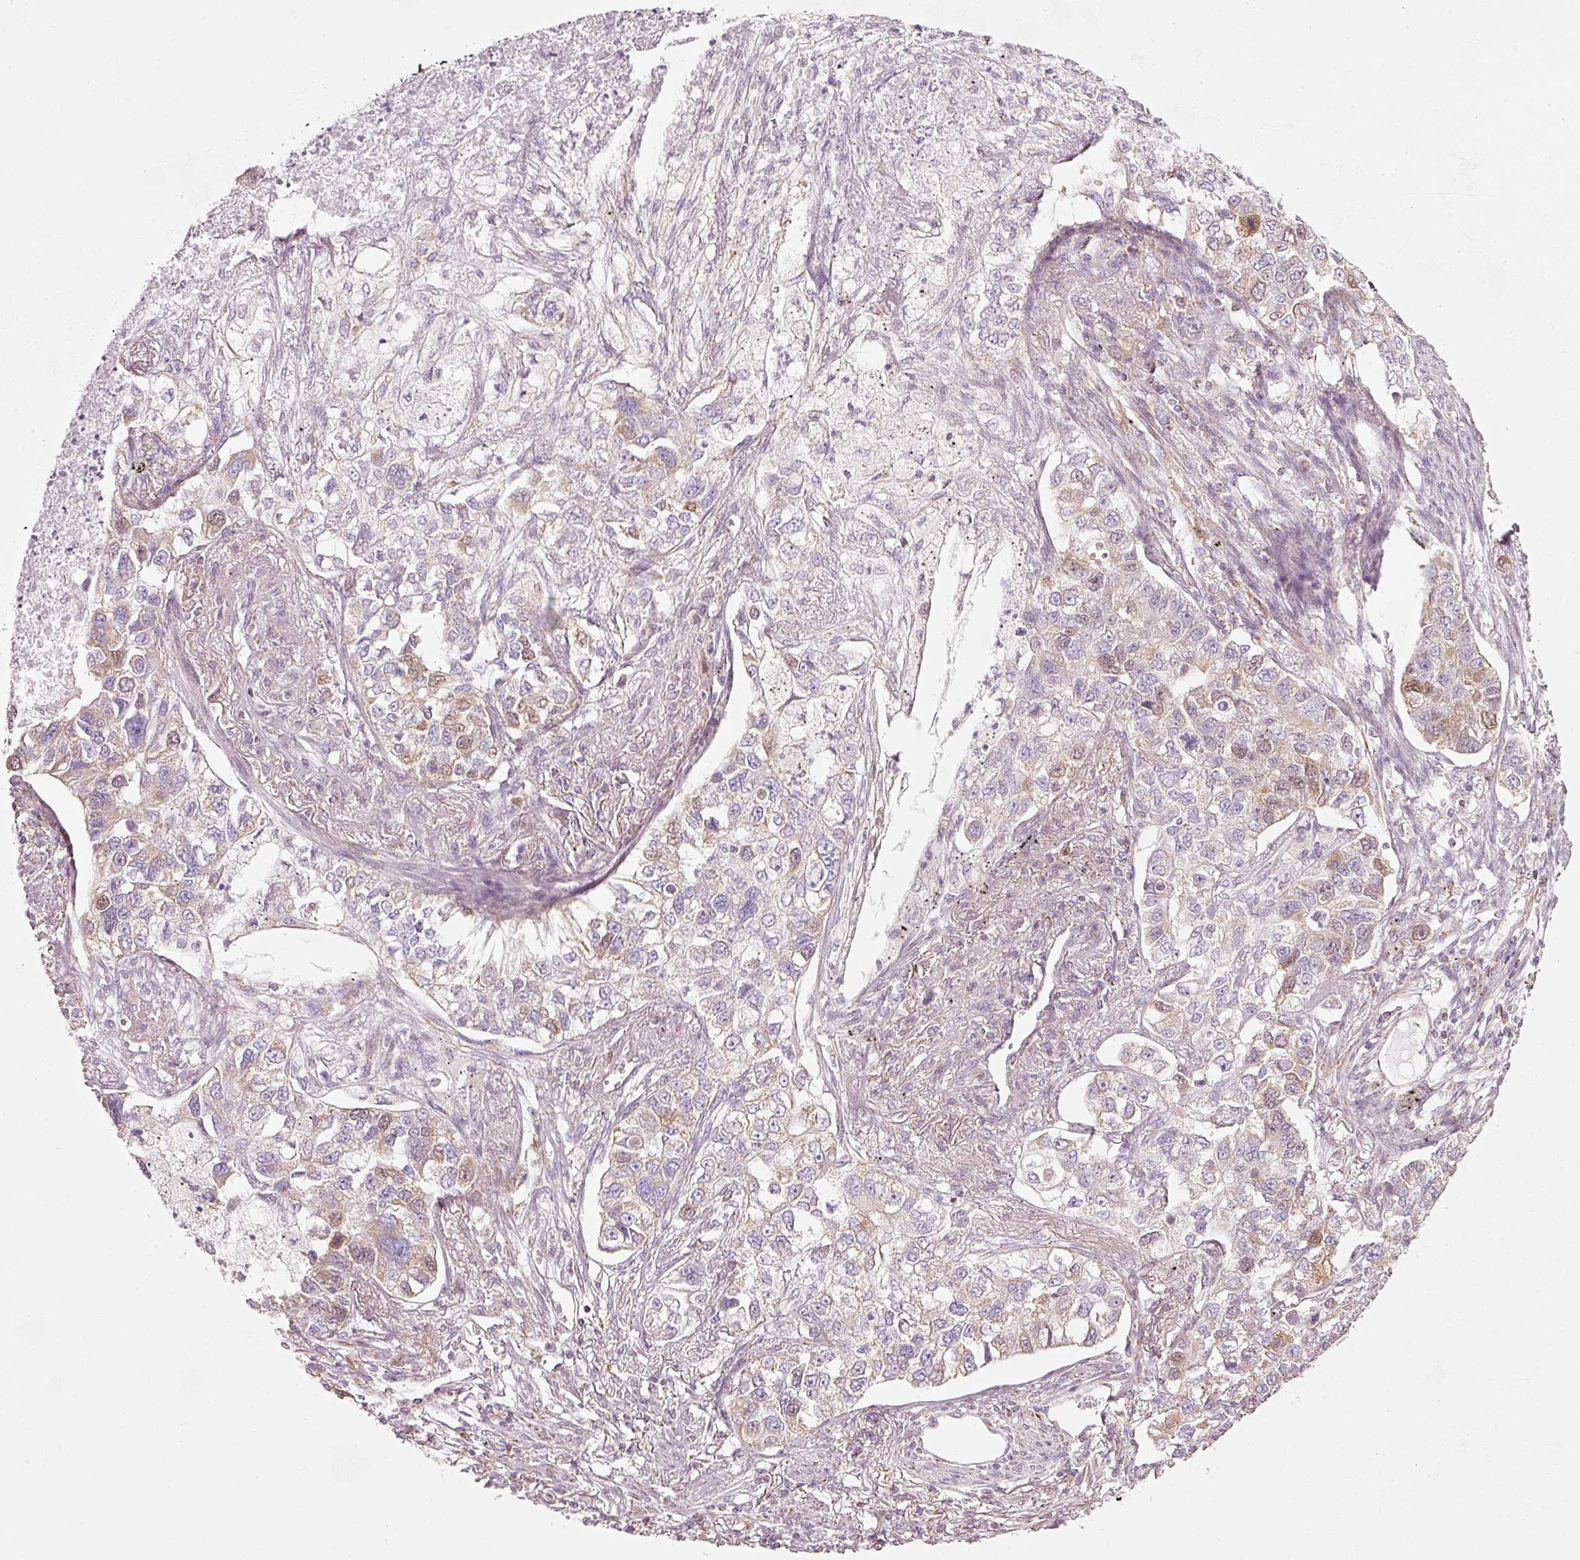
{"staining": {"intensity": "moderate", "quantity": "25%-75%", "location": "nuclear"}, "tissue": "lung cancer", "cell_type": "Tumor cells", "image_type": "cancer", "snomed": [{"axis": "morphology", "description": "Adenocarcinoma, NOS"}, {"axis": "topography", "description": "Lung"}], "caption": "IHC of human lung cancer (adenocarcinoma) demonstrates medium levels of moderate nuclear positivity in about 25%-75% of tumor cells. (DAB (3,3'-diaminobenzidine) IHC with brightfield microscopy, high magnification).", "gene": "DUT", "patient": {"sex": "male", "age": 49}}